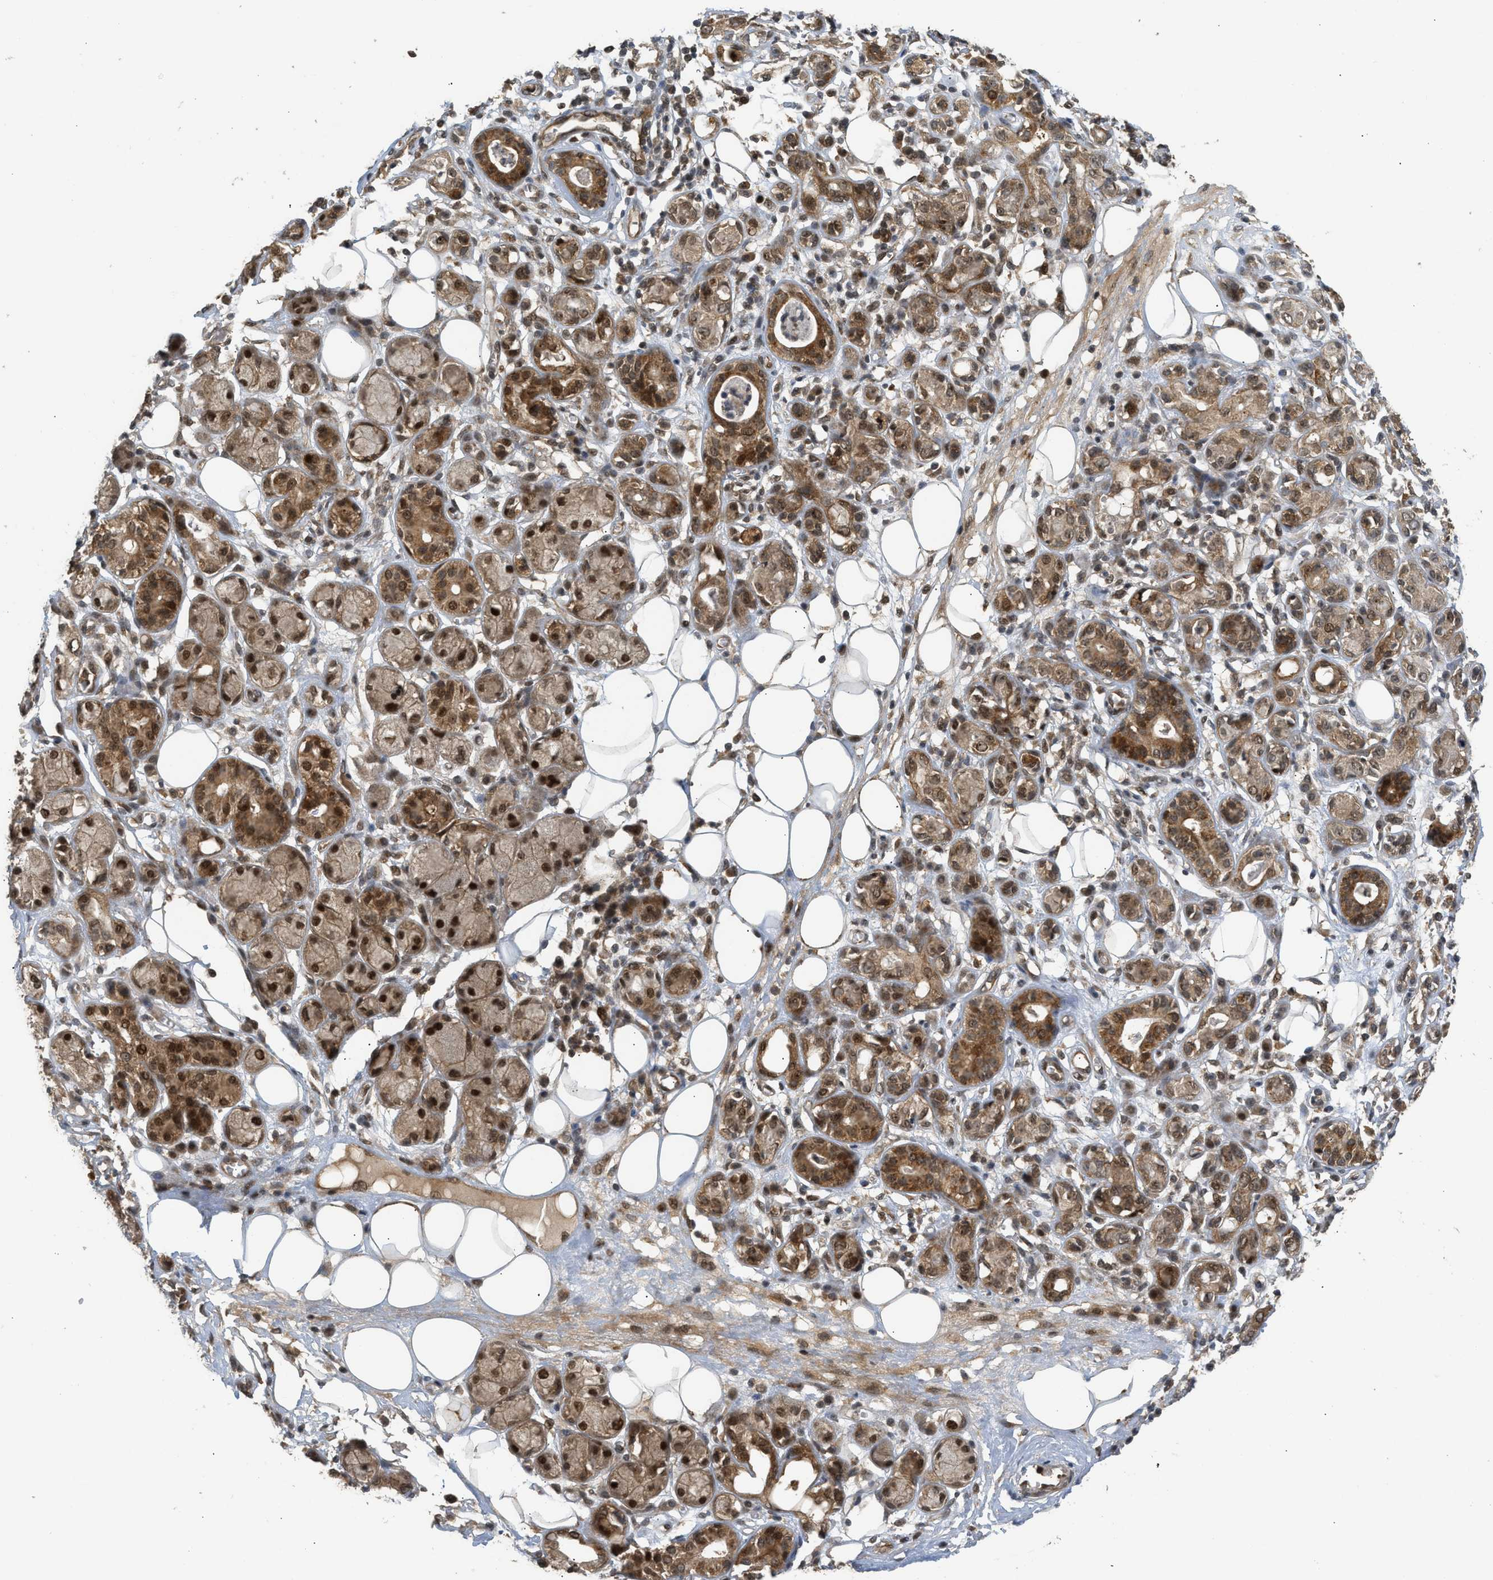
{"staining": {"intensity": "strong", "quantity": "25%-75%", "location": "cytoplasmic/membranous"}, "tissue": "adipose tissue", "cell_type": "Adipocytes", "image_type": "normal", "snomed": [{"axis": "morphology", "description": "Normal tissue, NOS"}, {"axis": "morphology", "description": "Inflammation, NOS"}, {"axis": "topography", "description": "Salivary gland"}, {"axis": "topography", "description": "Peripheral nerve tissue"}], "caption": "Strong cytoplasmic/membranous staining is present in about 25%-75% of adipocytes in unremarkable adipose tissue.", "gene": "GET1", "patient": {"sex": "female", "age": 75}}